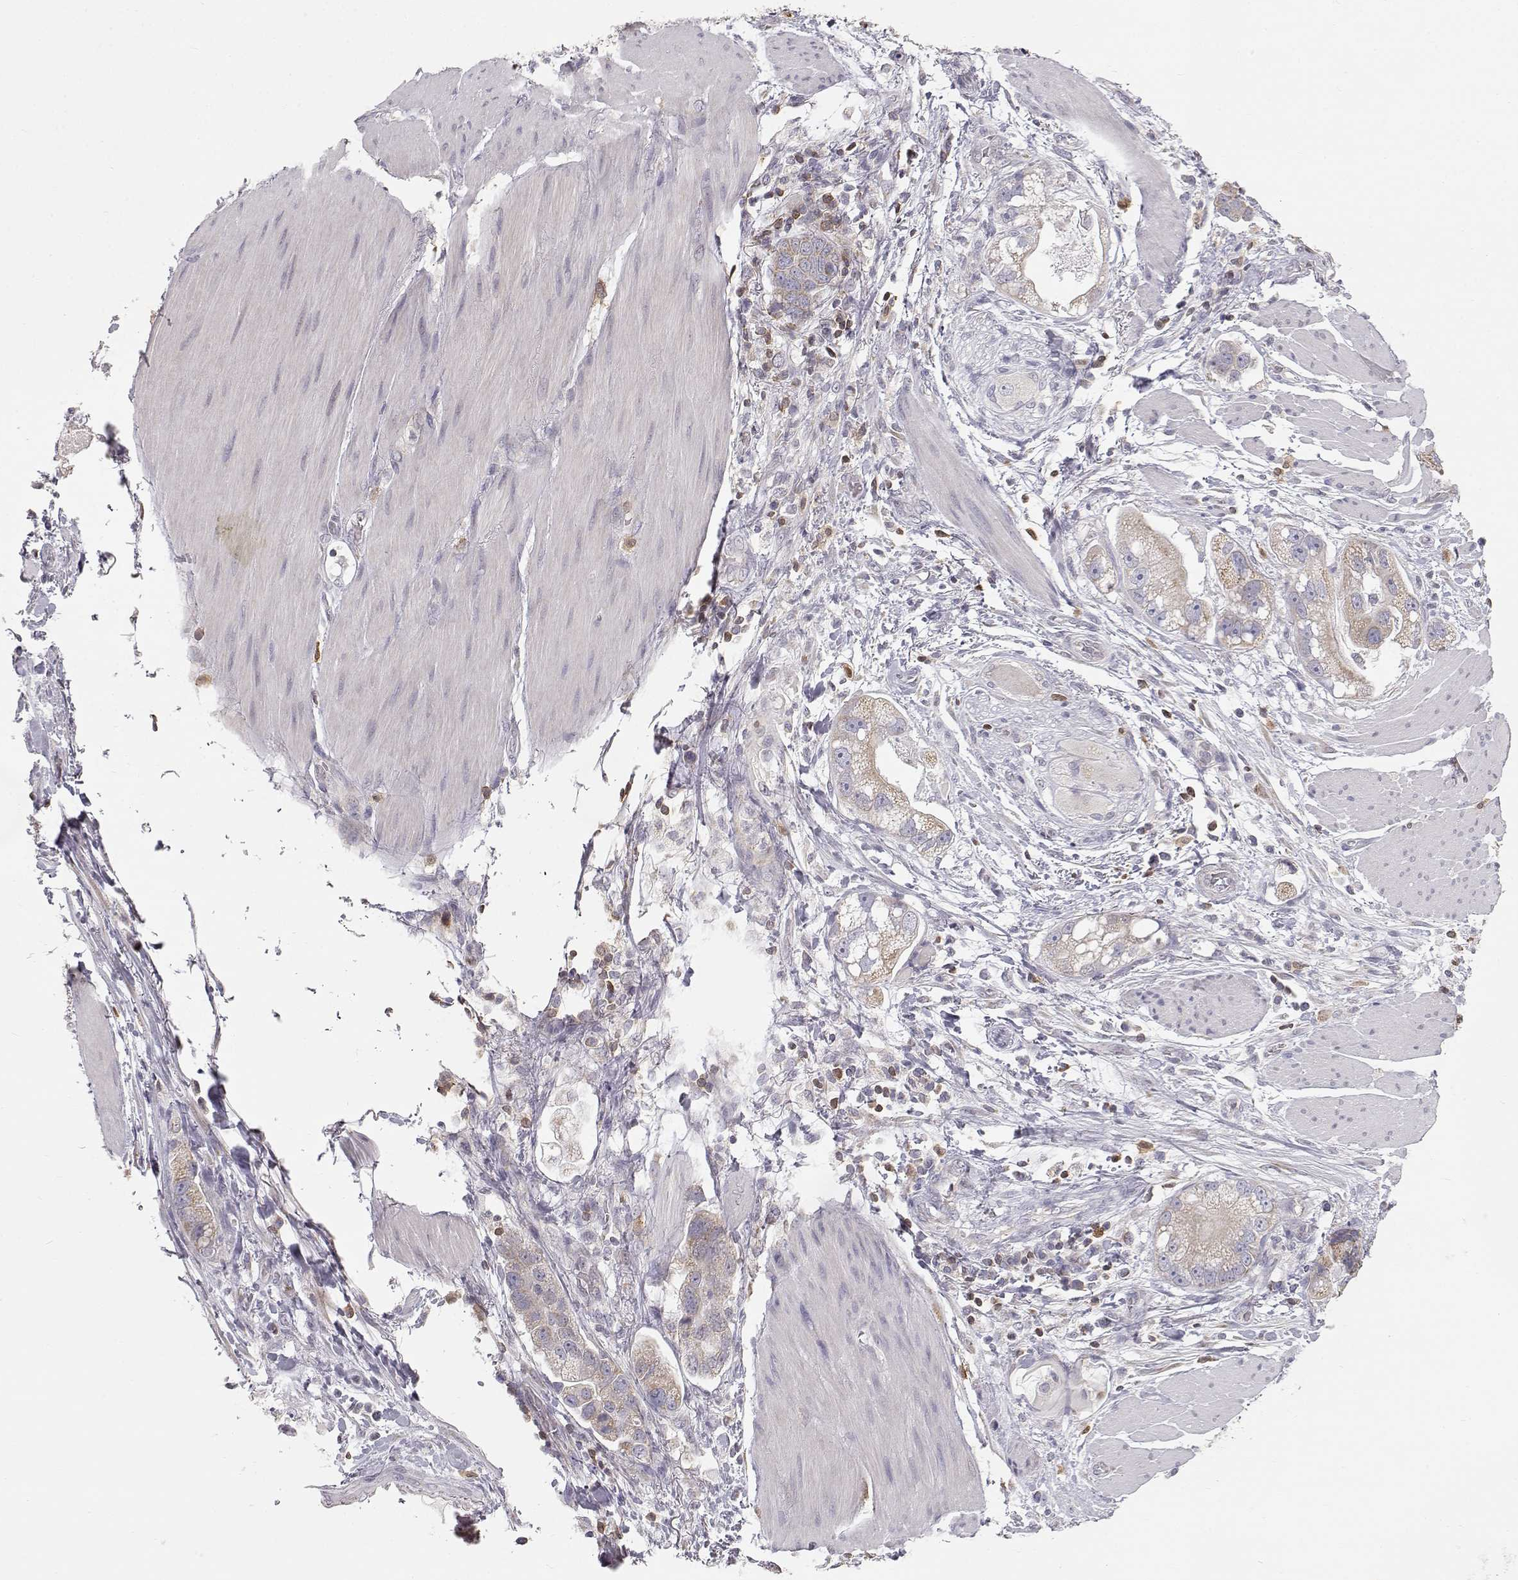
{"staining": {"intensity": "weak", "quantity": ">75%", "location": "cytoplasmic/membranous"}, "tissue": "stomach cancer", "cell_type": "Tumor cells", "image_type": "cancer", "snomed": [{"axis": "morphology", "description": "Adenocarcinoma, NOS"}, {"axis": "topography", "description": "Stomach"}], "caption": "A brown stain shows weak cytoplasmic/membranous staining of a protein in human stomach cancer (adenocarcinoma) tumor cells. (Brightfield microscopy of DAB IHC at high magnification).", "gene": "GRAP2", "patient": {"sex": "male", "age": 59}}